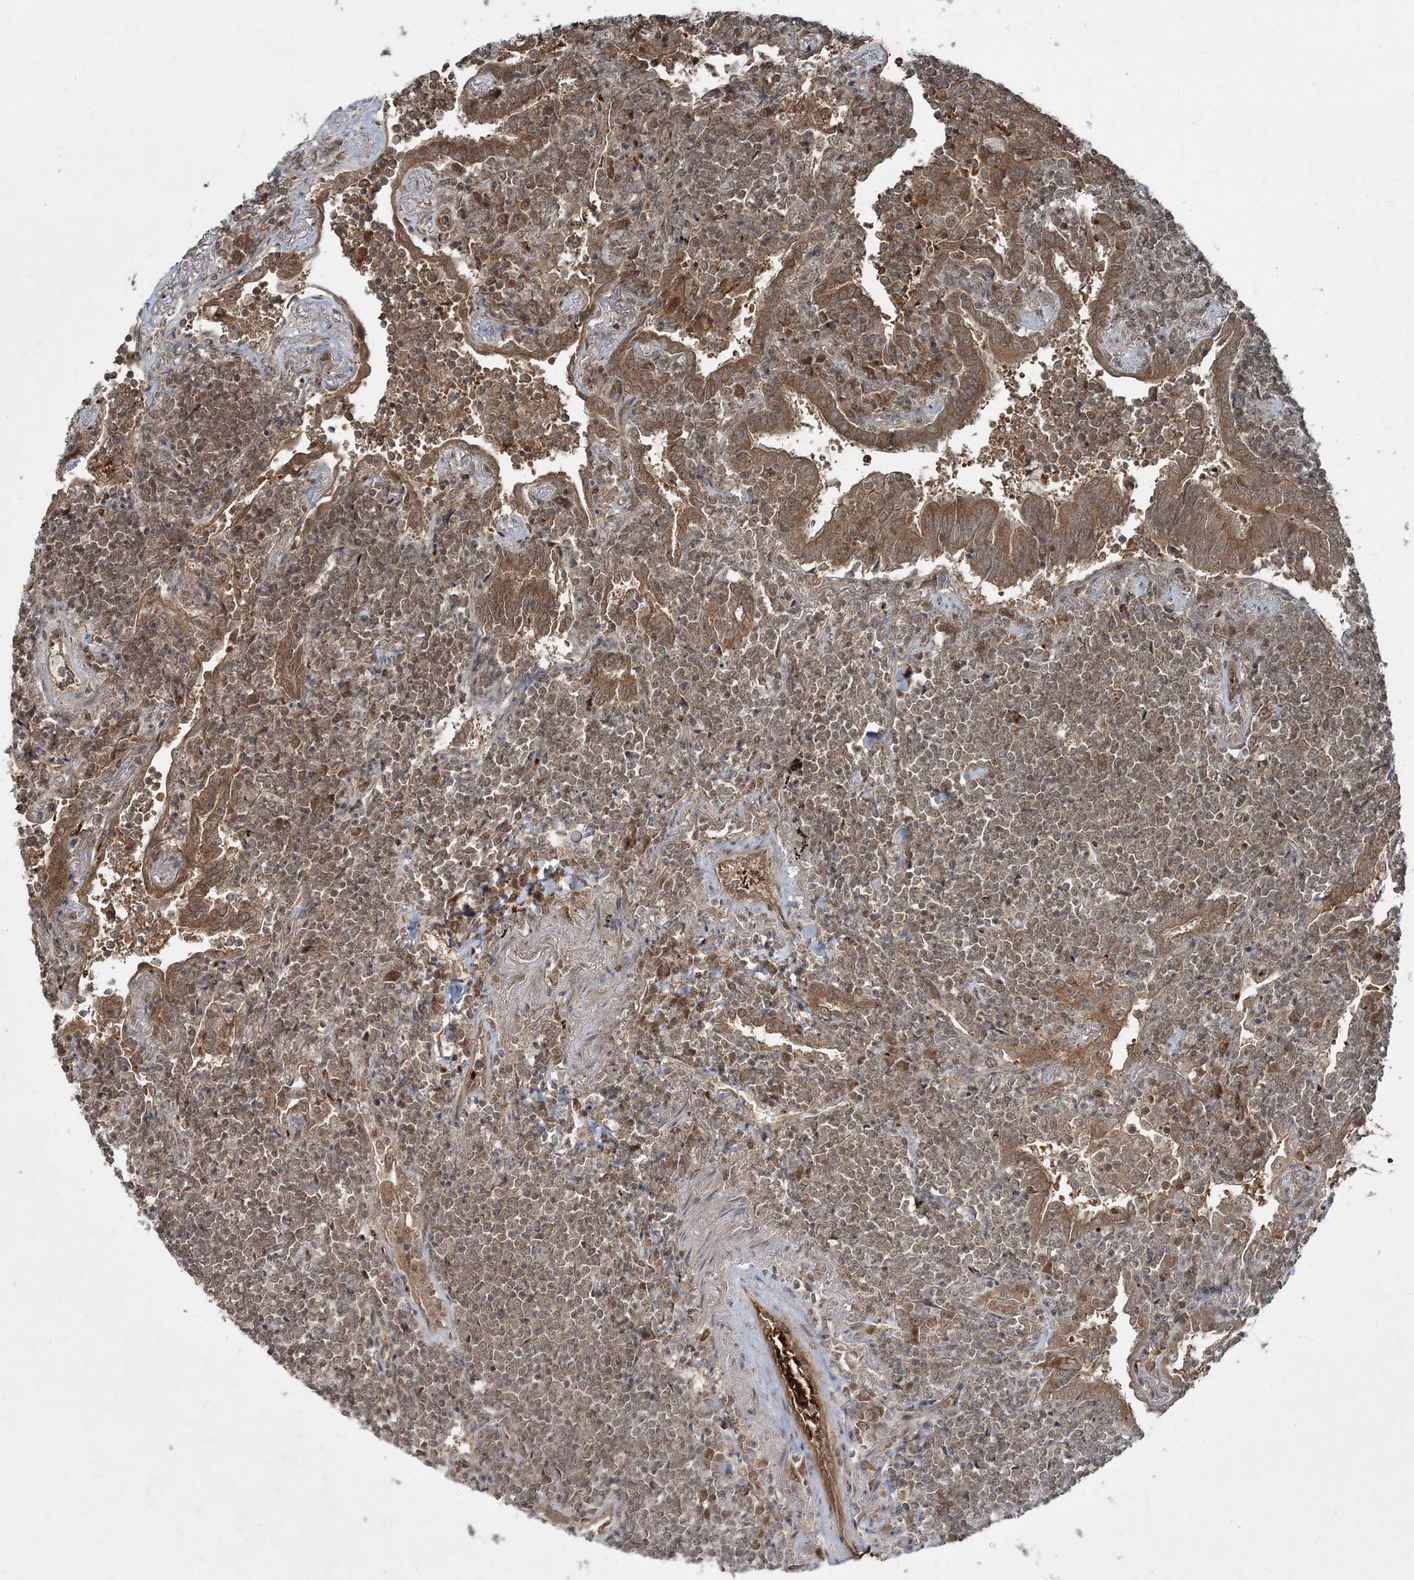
{"staining": {"intensity": "moderate", "quantity": ">75%", "location": "cytoplasmic/membranous,nuclear"}, "tissue": "lymphoma", "cell_type": "Tumor cells", "image_type": "cancer", "snomed": [{"axis": "morphology", "description": "Malignant lymphoma, non-Hodgkin's type, Low grade"}, {"axis": "topography", "description": "Lung"}], "caption": "The micrograph exhibits staining of low-grade malignant lymphoma, non-Hodgkin's type, revealing moderate cytoplasmic/membranous and nuclear protein positivity (brown color) within tumor cells.", "gene": "FBXL17", "patient": {"sex": "female", "age": 71}}